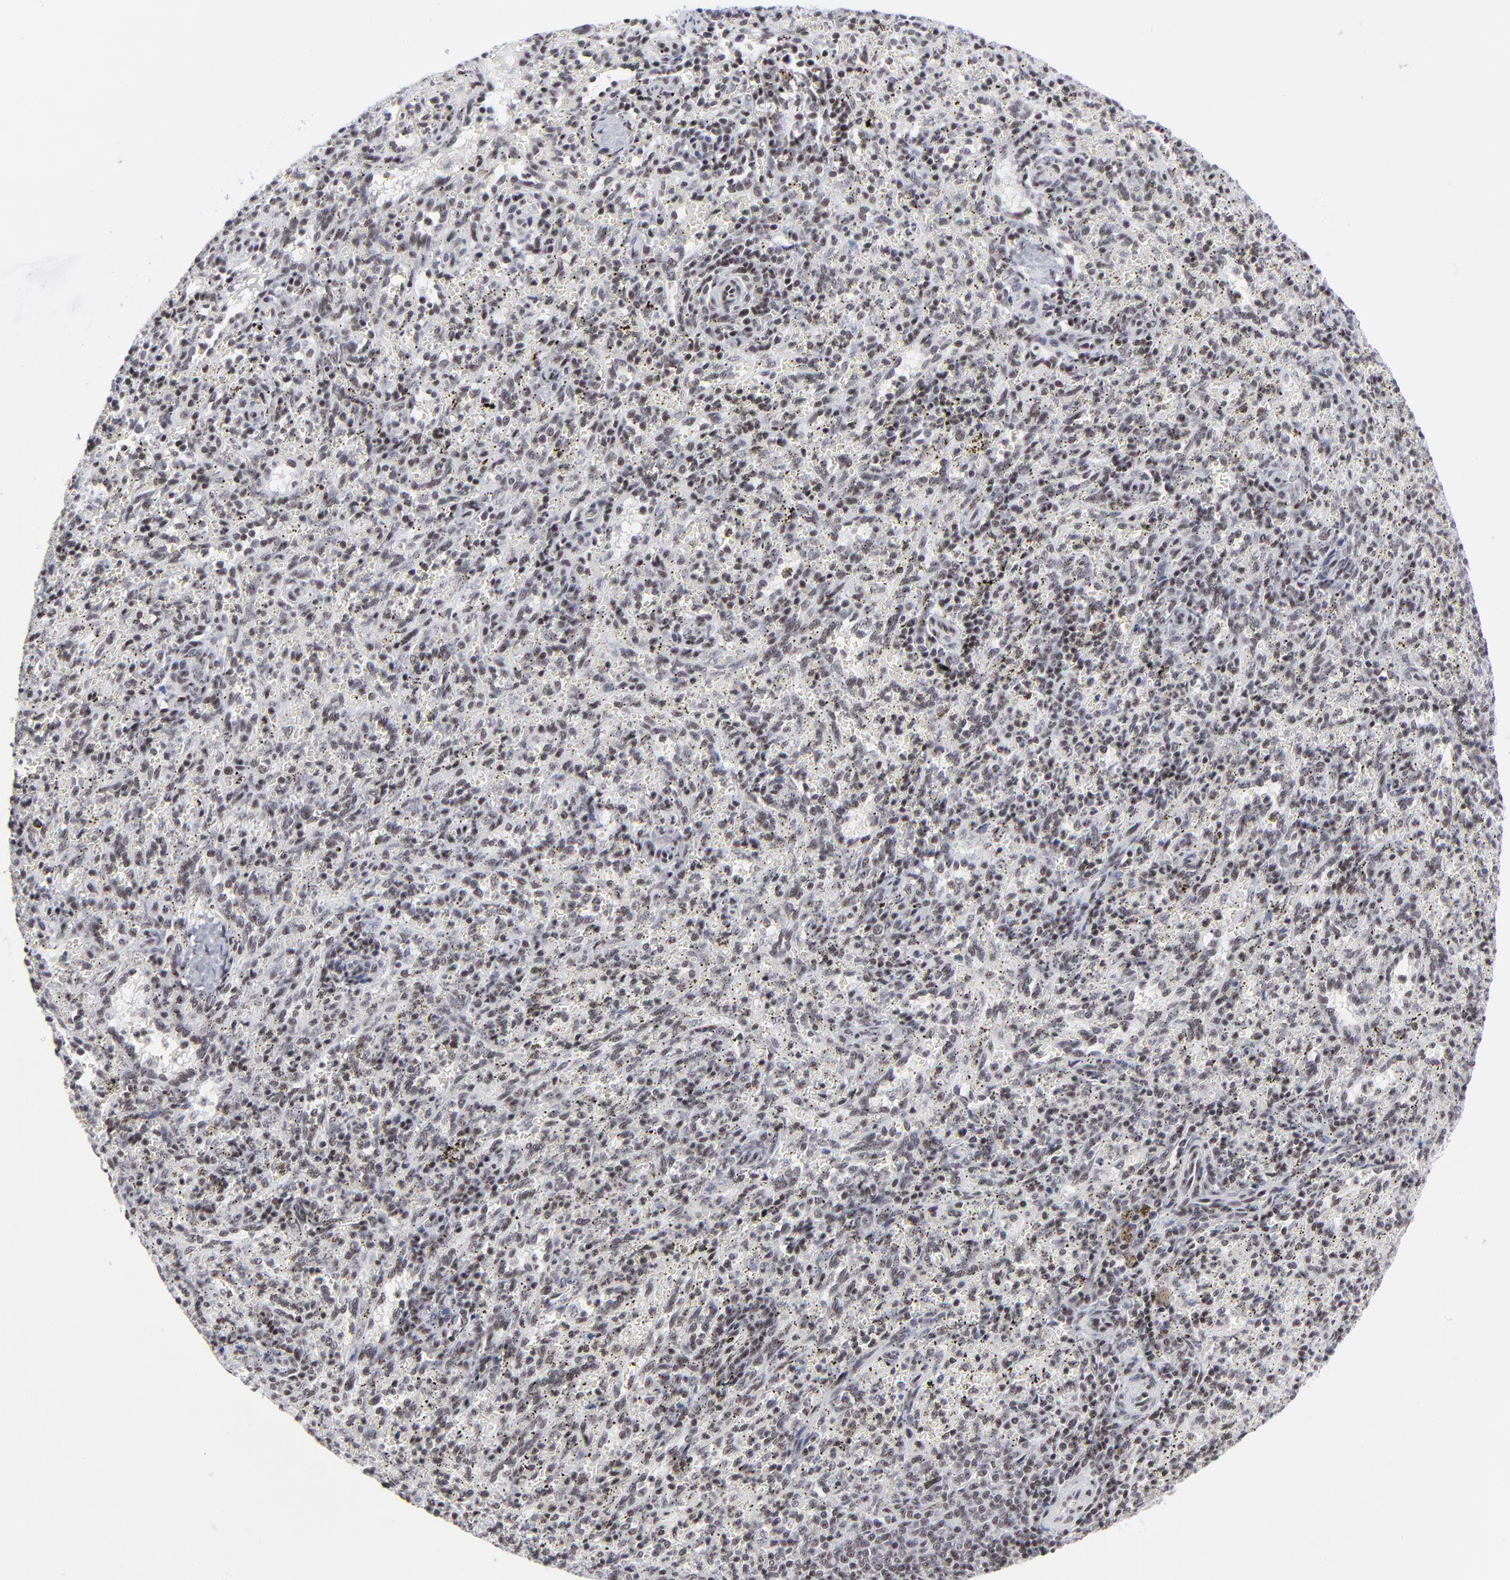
{"staining": {"intensity": "weak", "quantity": "<25%", "location": "nuclear"}, "tissue": "spleen", "cell_type": "Cells in red pulp", "image_type": "normal", "snomed": [{"axis": "morphology", "description": "Normal tissue, NOS"}, {"axis": "topography", "description": "Spleen"}], "caption": "IHC image of benign human spleen stained for a protein (brown), which displays no positivity in cells in red pulp. (Stains: DAB immunohistochemistry (IHC) with hematoxylin counter stain, Microscopy: brightfield microscopy at high magnification).", "gene": "SP2", "patient": {"sex": "female", "age": 10}}